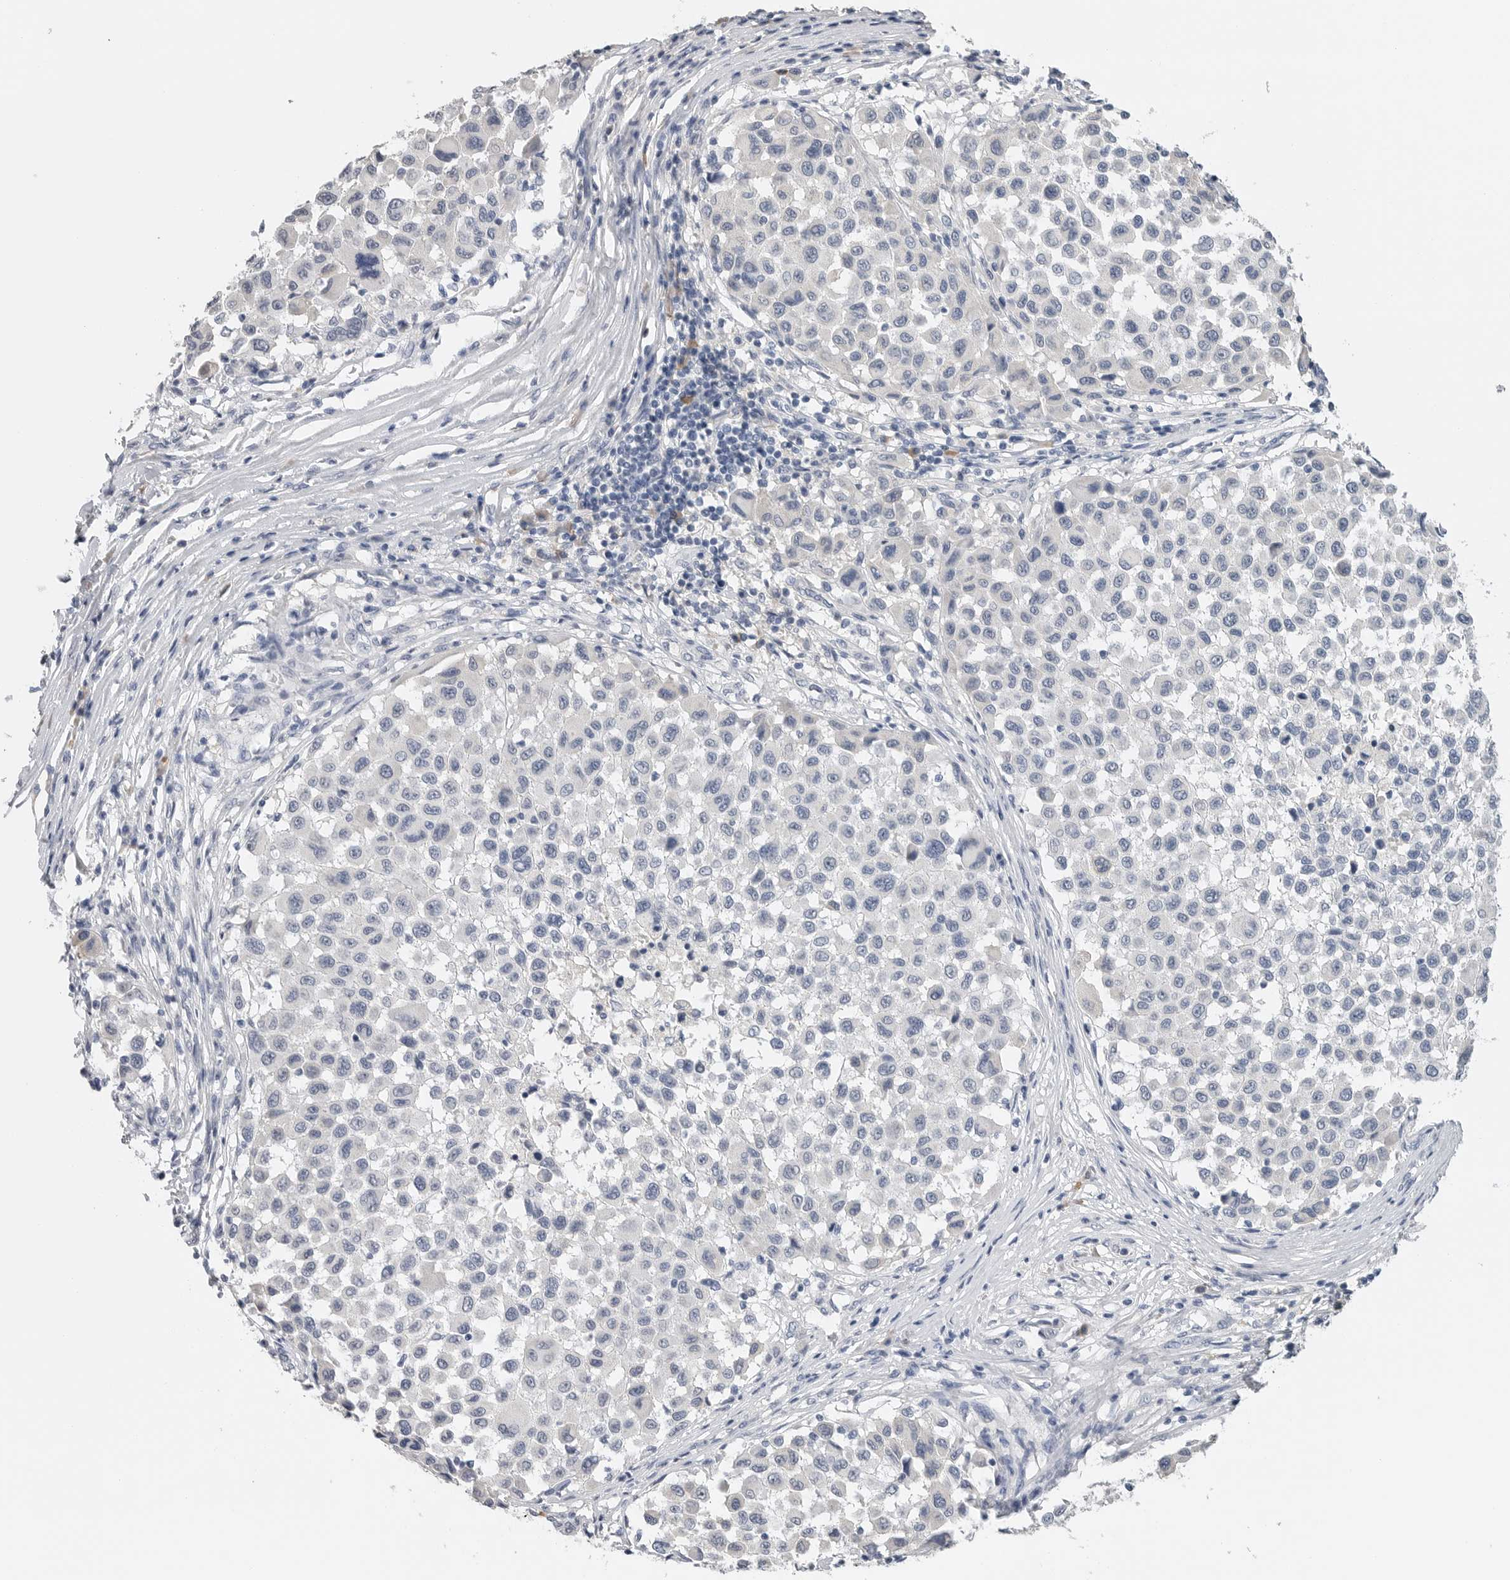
{"staining": {"intensity": "negative", "quantity": "none", "location": "none"}, "tissue": "melanoma", "cell_type": "Tumor cells", "image_type": "cancer", "snomed": [{"axis": "morphology", "description": "Malignant melanoma, Metastatic site"}, {"axis": "topography", "description": "Lymph node"}], "caption": "The immunohistochemistry micrograph has no significant expression in tumor cells of malignant melanoma (metastatic site) tissue.", "gene": "FABP6", "patient": {"sex": "male", "age": 61}}